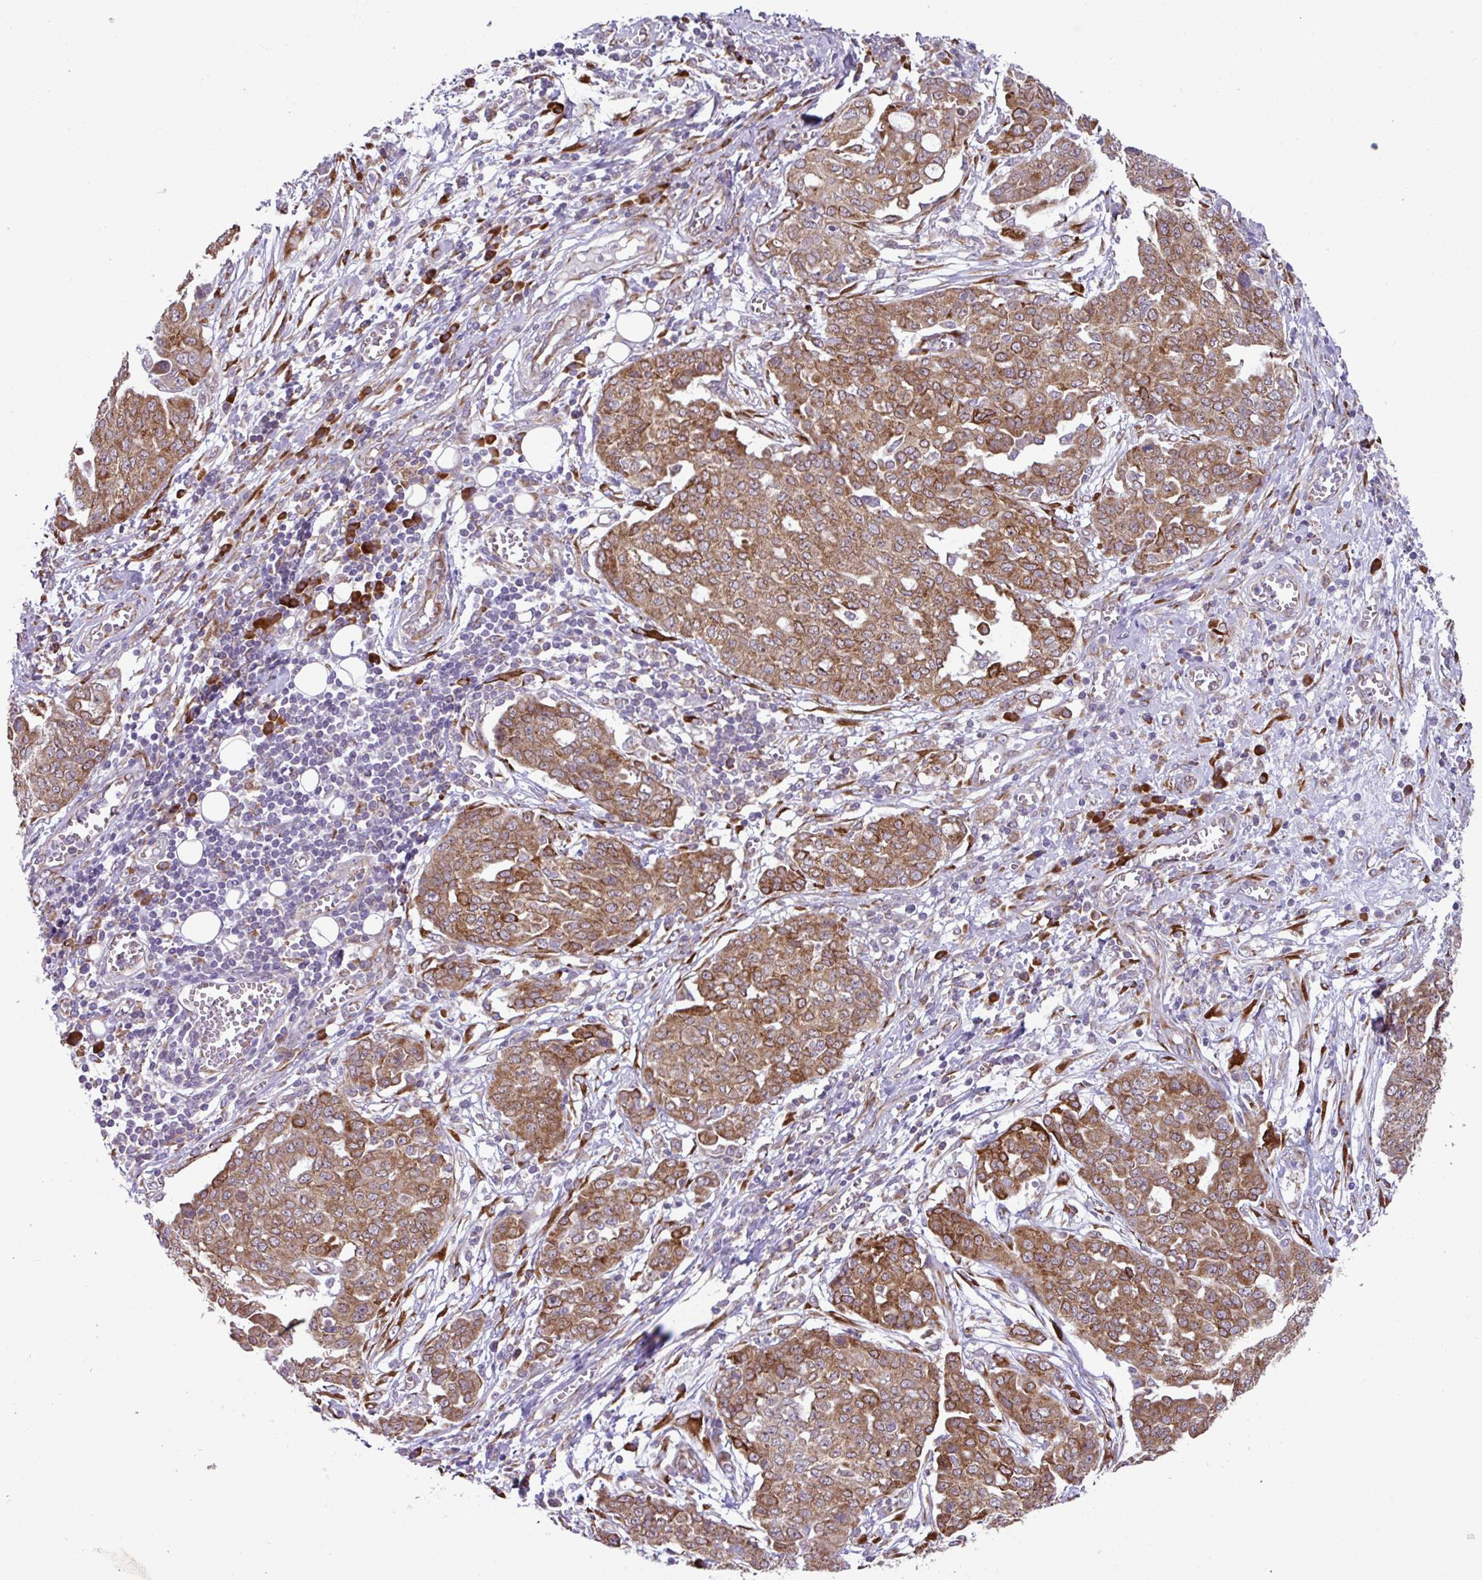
{"staining": {"intensity": "moderate", "quantity": ">75%", "location": "cytoplasmic/membranous"}, "tissue": "ovarian cancer", "cell_type": "Tumor cells", "image_type": "cancer", "snomed": [{"axis": "morphology", "description": "Cystadenocarcinoma, serous, NOS"}, {"axis": "topography", "description": "Soft tissue"}, {"axis": "topography", "description": "Ovary"}], "caption": "Immunohistochemical staining of human ovarian cancer displays medium levels of moderate cytoplasmic/membranous protein positivity in approximately >75% of tumor cells.", "gene": "SLC39A7", "patient": {"sex": "female", "age": 57}}